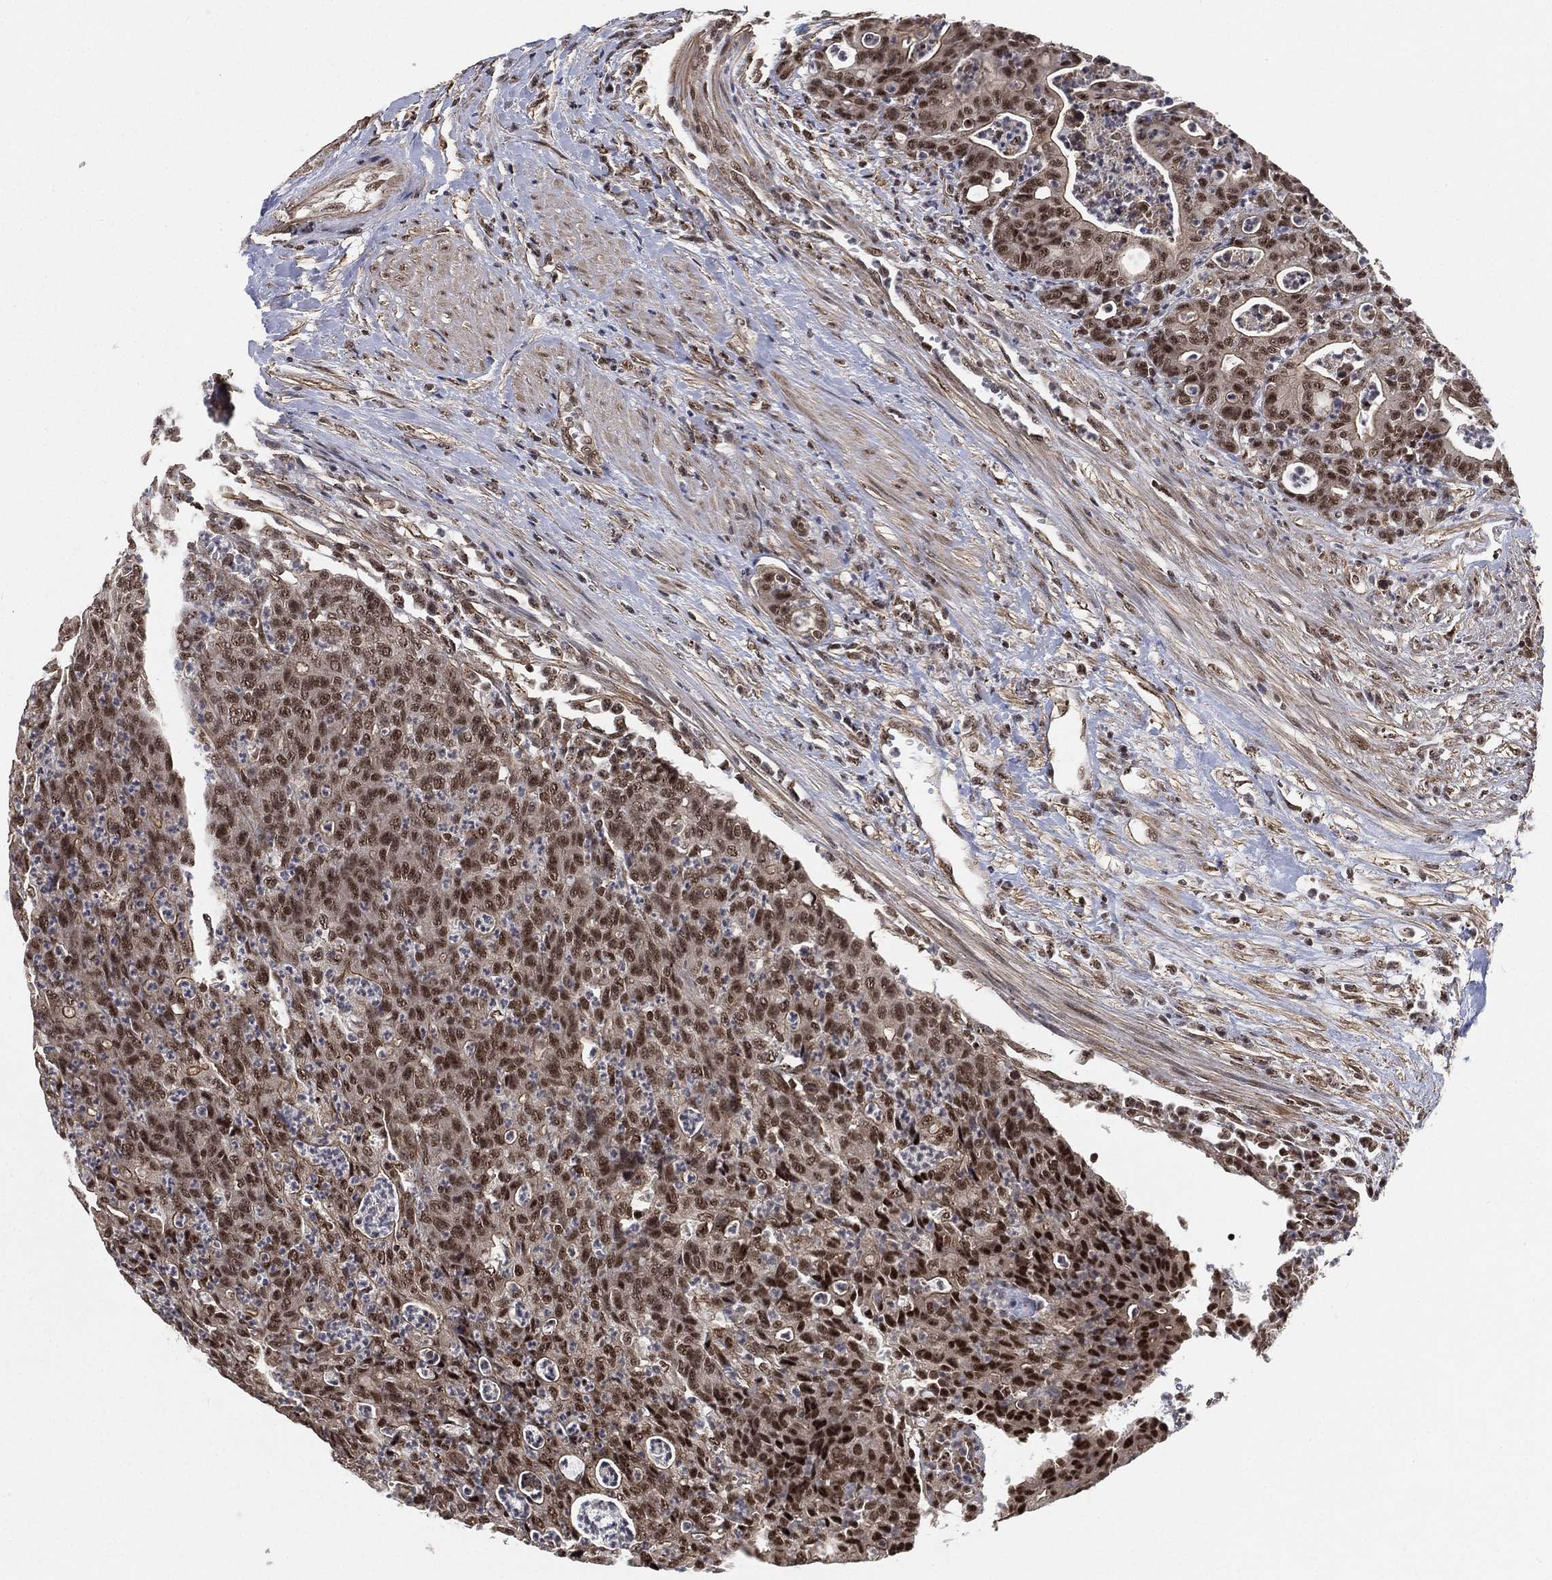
{"staining": {"intensity": "strong", "quantity": ">75%", "location": "cytoplasmic/membranous"}, "tissue": "colorectal cancer", "cell_type": "Tumor cells", "image_type": "cancer", "snomed": [{"axis": "morphology", "description": "Adenocarcinoma, NOS"}, {"axis": "topography", "description": "Colon"}], "caption": "Tumor cells reveal high levels of strong cytoplasmic/membranous positivity in approximately >75% of cells in human adenocarcinoma (colorectal).", "gene": "RSRC2", "patient": {"sex": "male", "age": 70}}